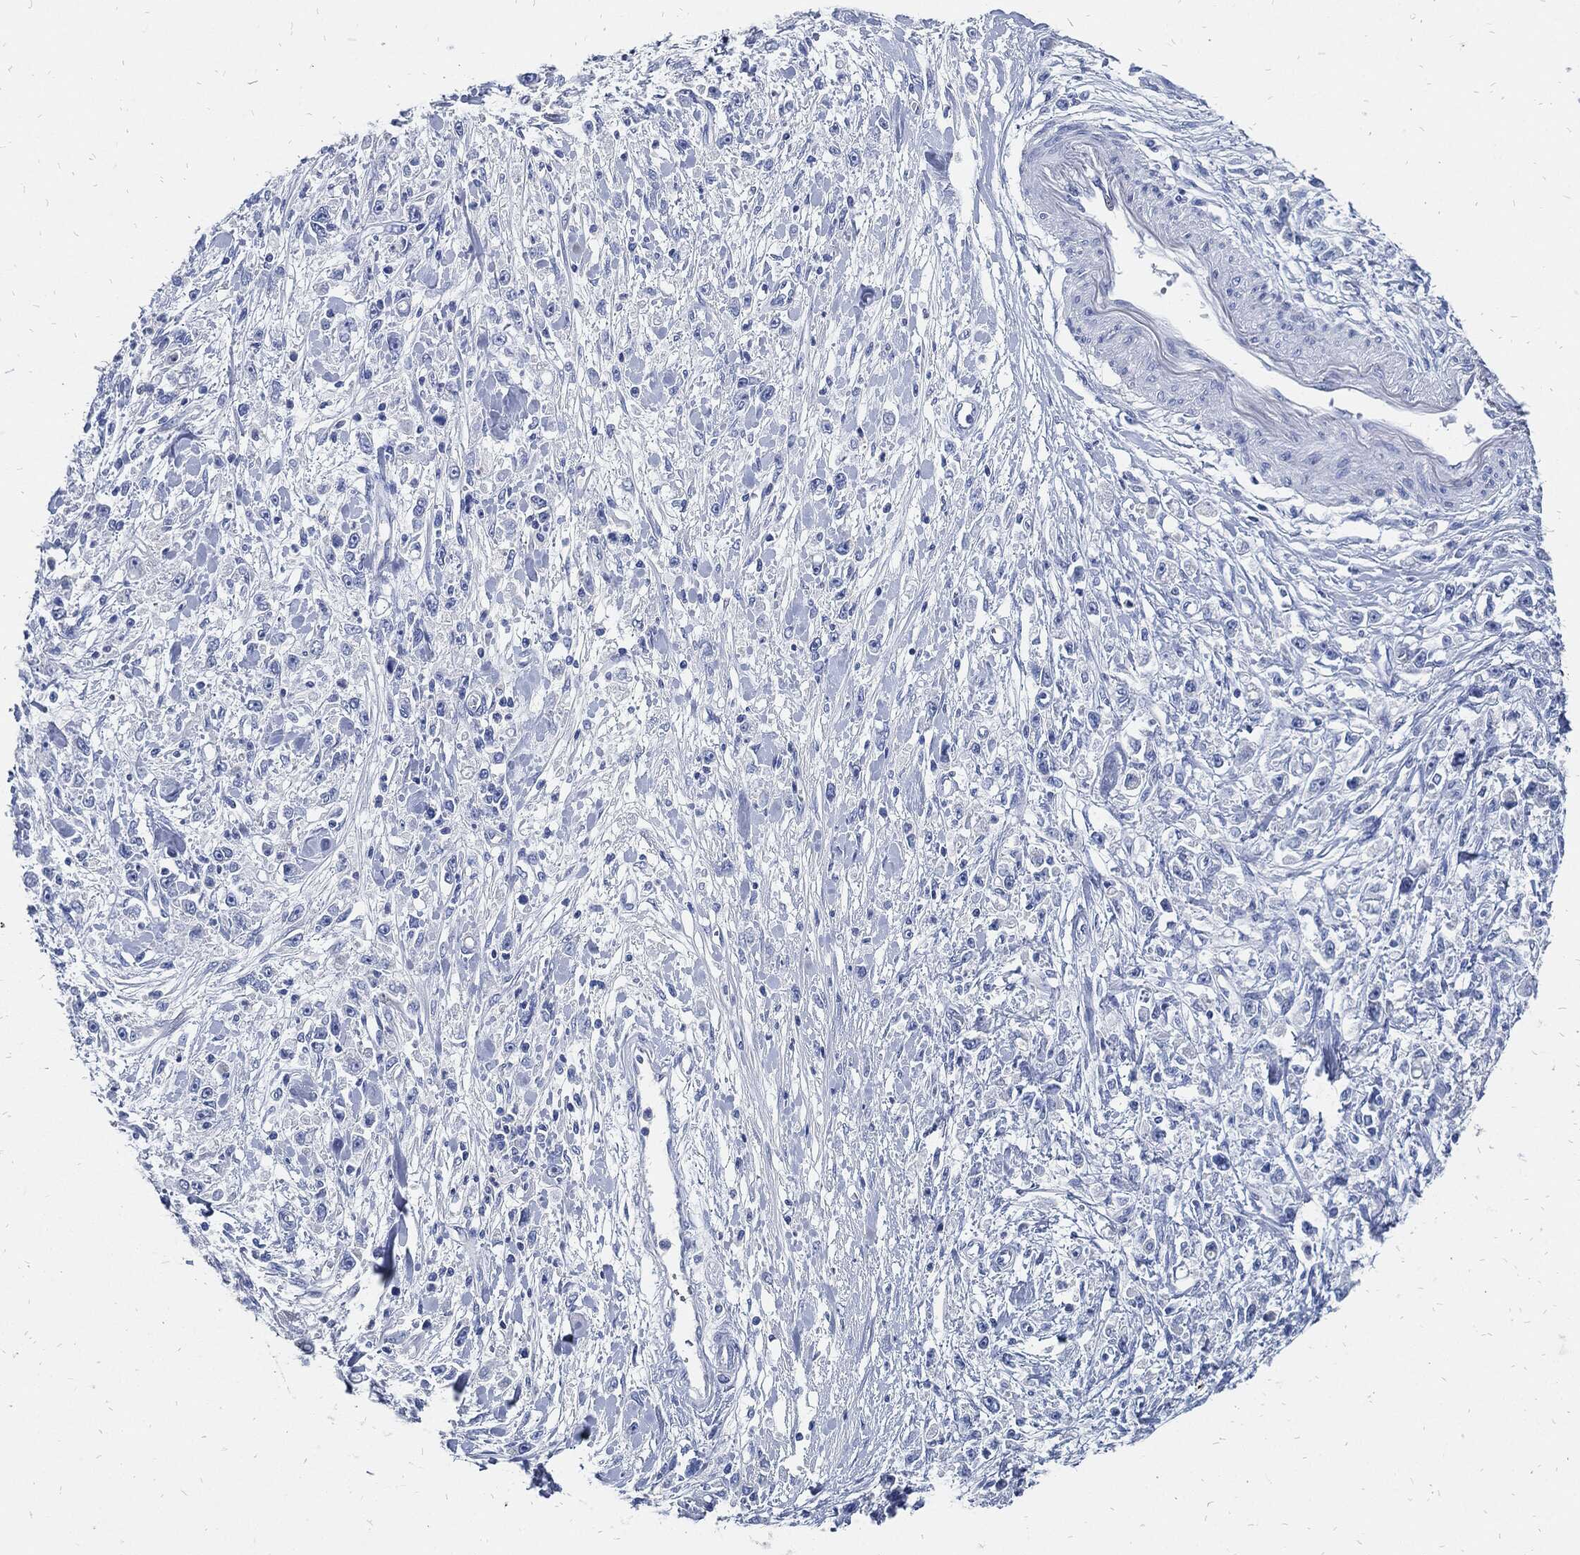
{"staining": {"intensity": "negative", "quantity": "none", "location": "none"}, "tissue": "stomach cancer", "cell_type": "Tumor cells", "image_type": "cancer", "snomed": [{"axis": "morphology", "description": "Adenocarcinoma, NOS"}, {"axis": "topography", "description": "Stomach"}], "caption": "IHC of human stomach cancer shows no staining in tumor cells.", "gene": "FABP4", "patient": {"sex": "female", "age": 59}}